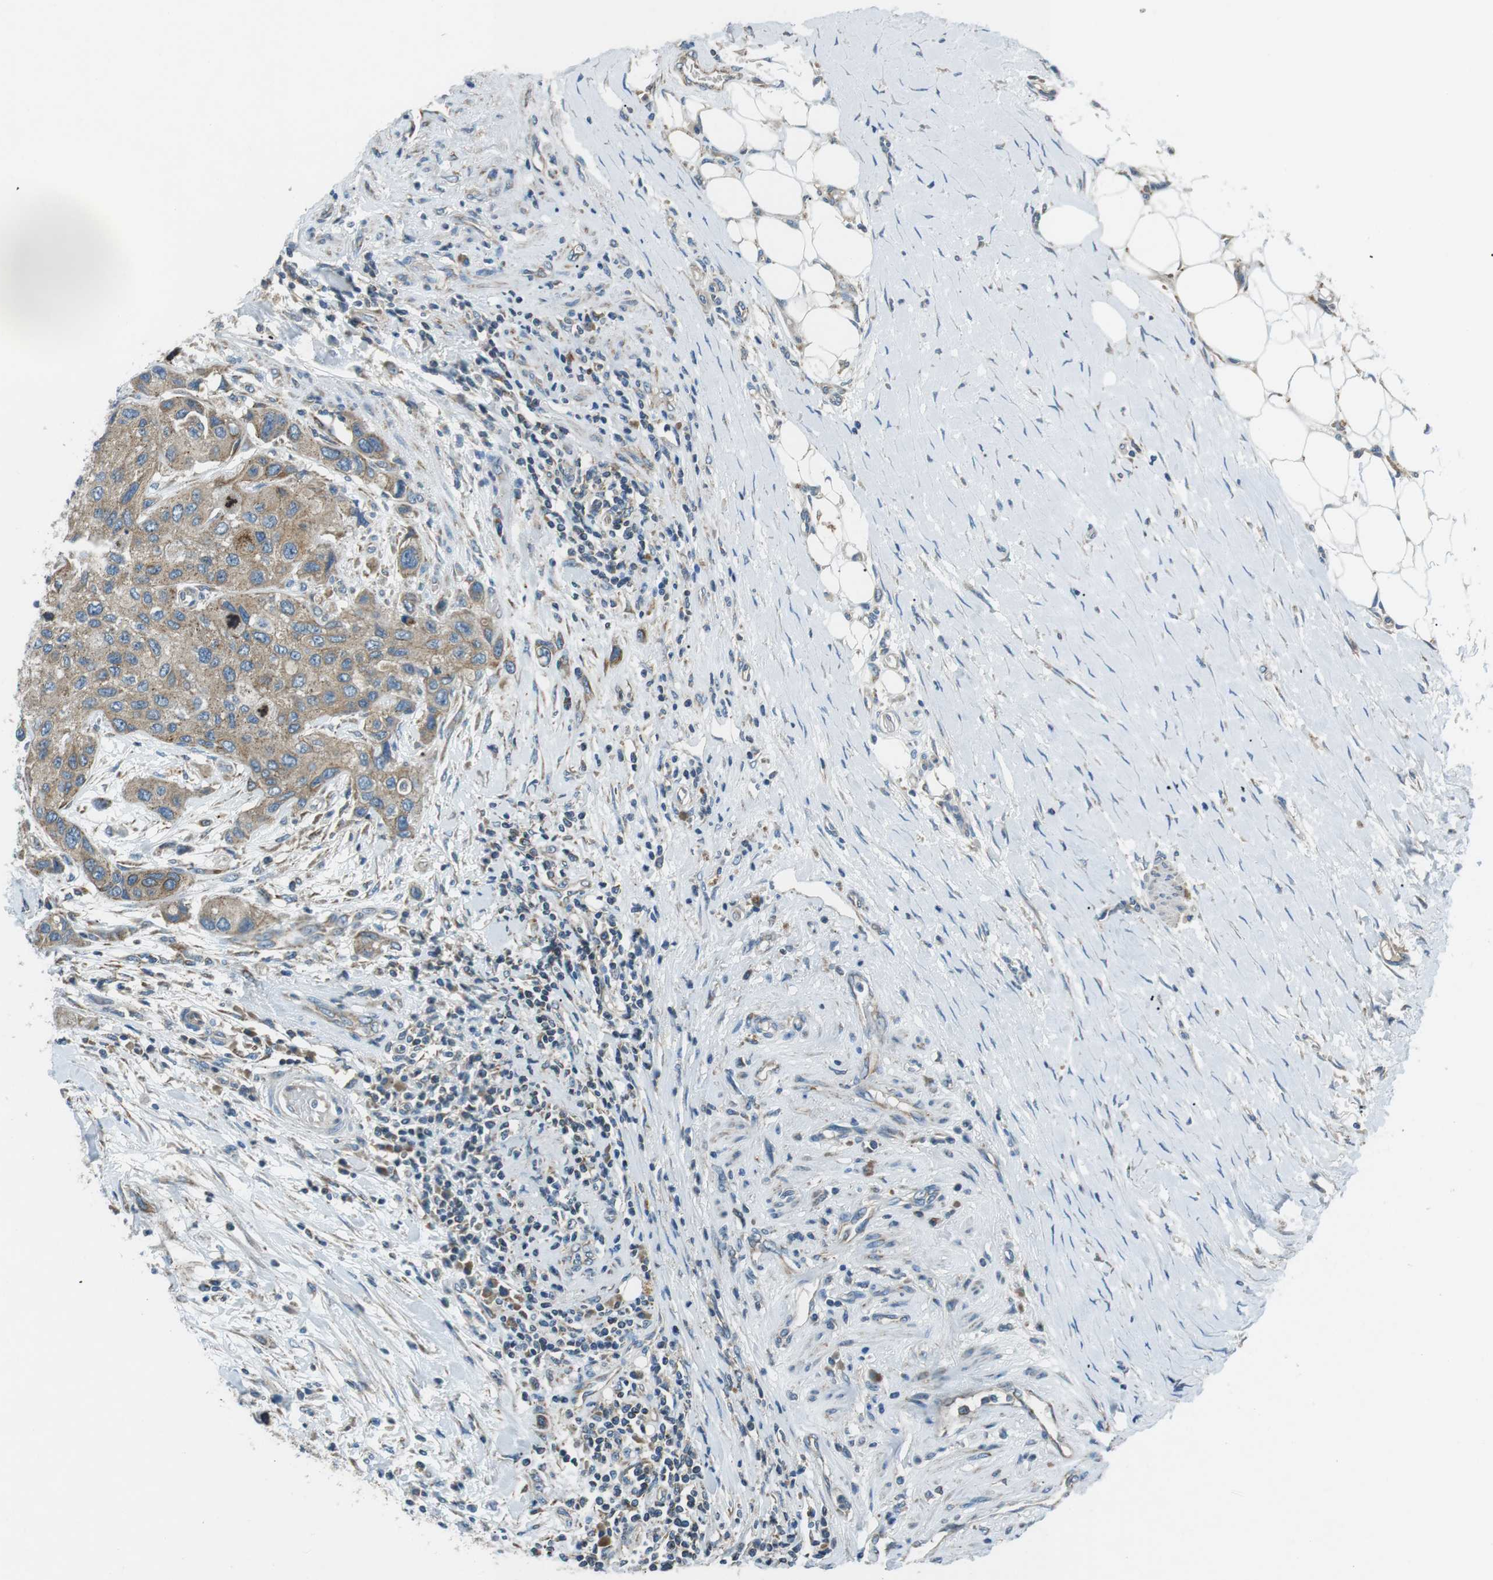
{"staining": {"intensity": "weak", "quantity": ">75%", "location": "cytoplasmic/membranous"}, "tissue": "urothelial cancer", "cell_type": "Tumor cells", "image_type": "cancer", "snomed": [{"axis": "morphology", "description": "Urothelial carcinoma, High grade"}, {"axis": "topography", "description": "Urinary bladder"}], "caption": "Human high-grade urothelial carcinoma stained with a brown dye shows weak cytoplasmic/membranous positive positivity in about >75% of tumor cells.", "gene": "FAM3B", "patient": {"sex": "female", "age": 56}}